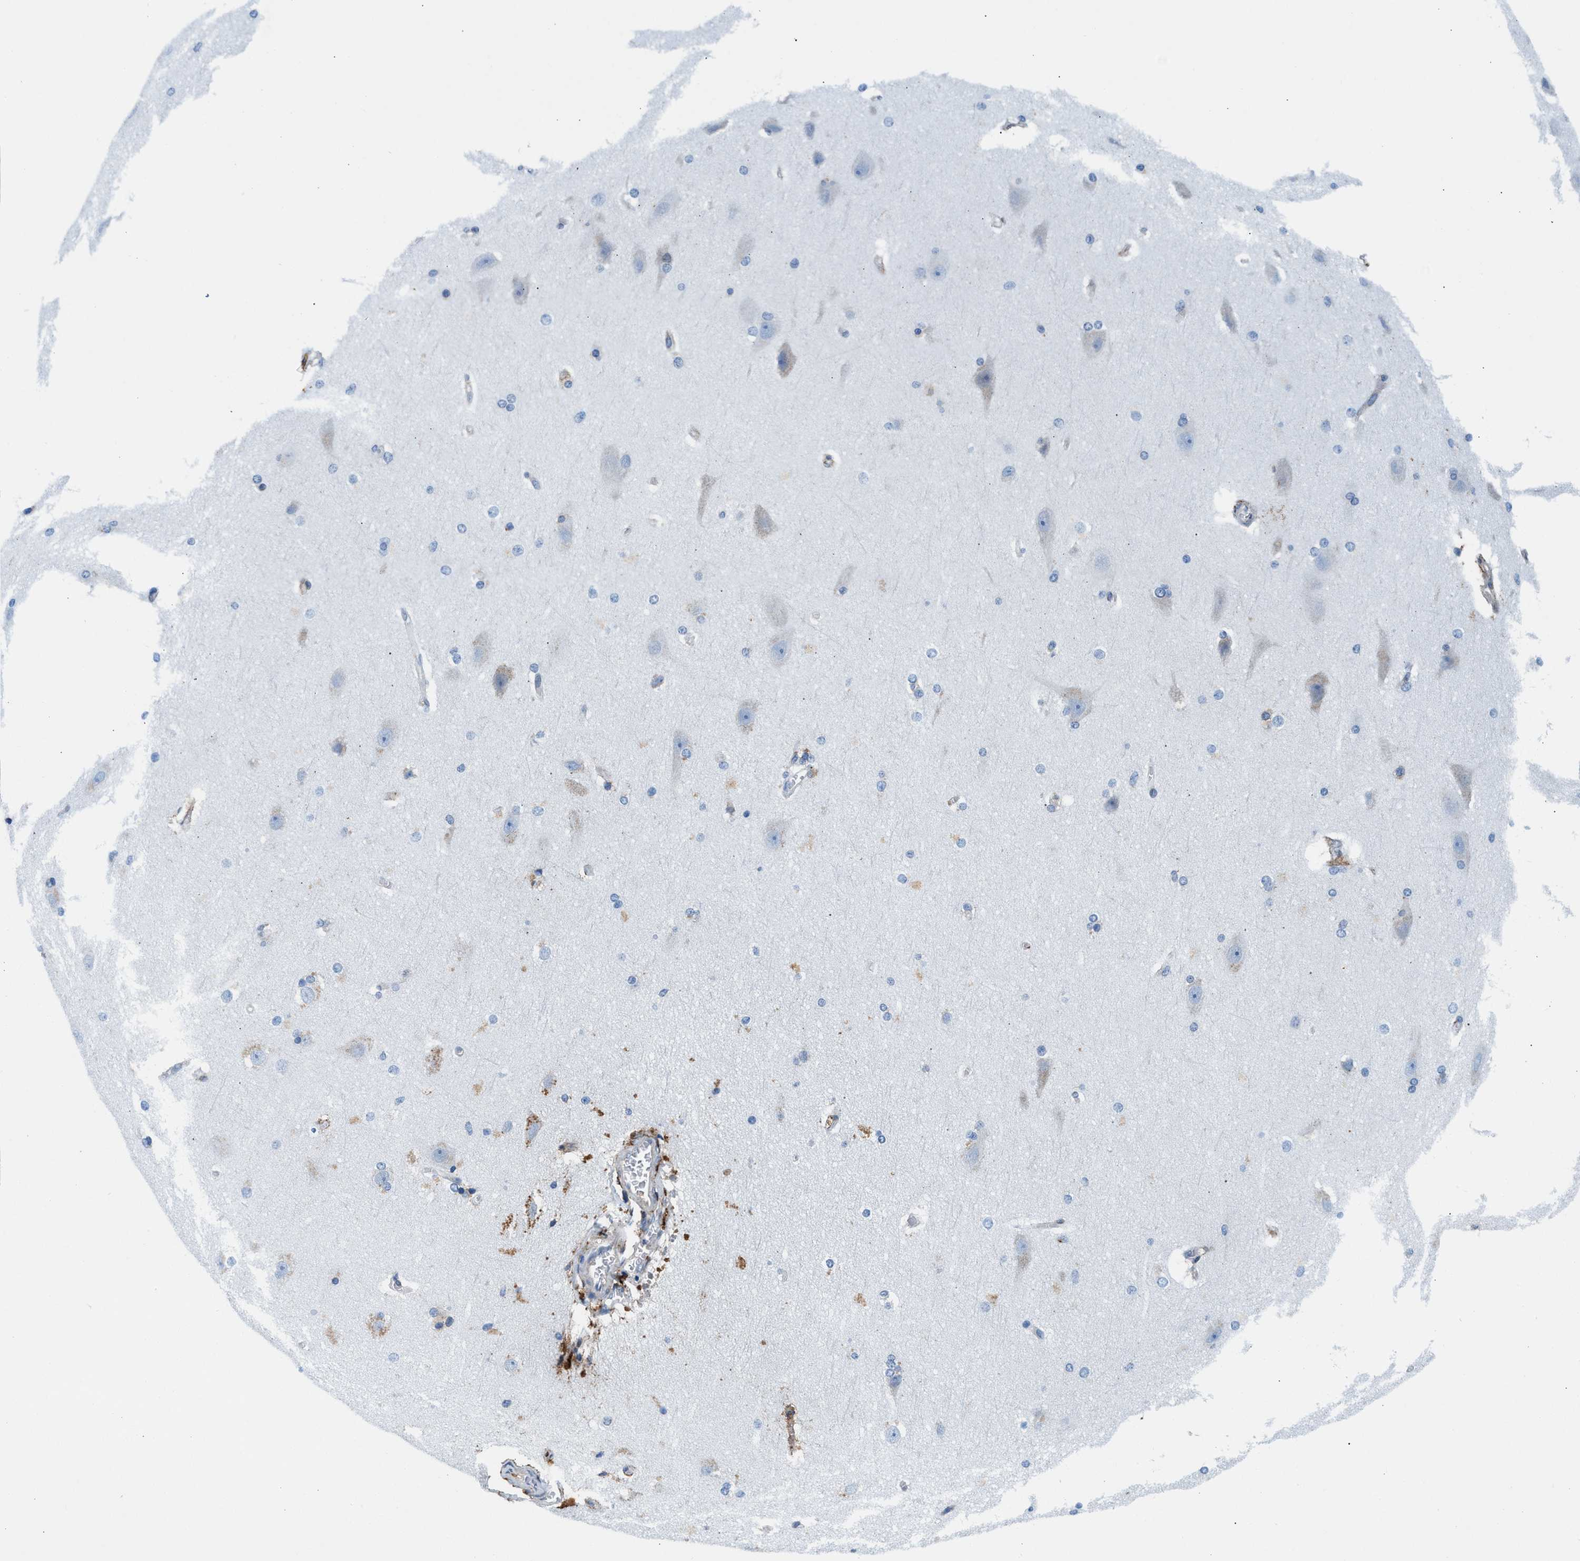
{"staining": {"intensity": "negative", "quantity": "none", "location": "none"}, "tissue": "cerebral cortex", "cell_type": "Endothelial cells", "image_type": "normal", "snomed": [{"axis": "morphology", "description": "Normal tissue, NOS"}, {"axis": "topography", "description": "Cerebral cortex"}, {"axis": "topography", "description": "Hippocampus"}], "caption": "DAB immunohistochemical staining of unremarkable cerebral cortex reveals no significant staining in endothelial cells.", "gene": "SLFN11", "patient": {"sex": "female", "age": 19}}